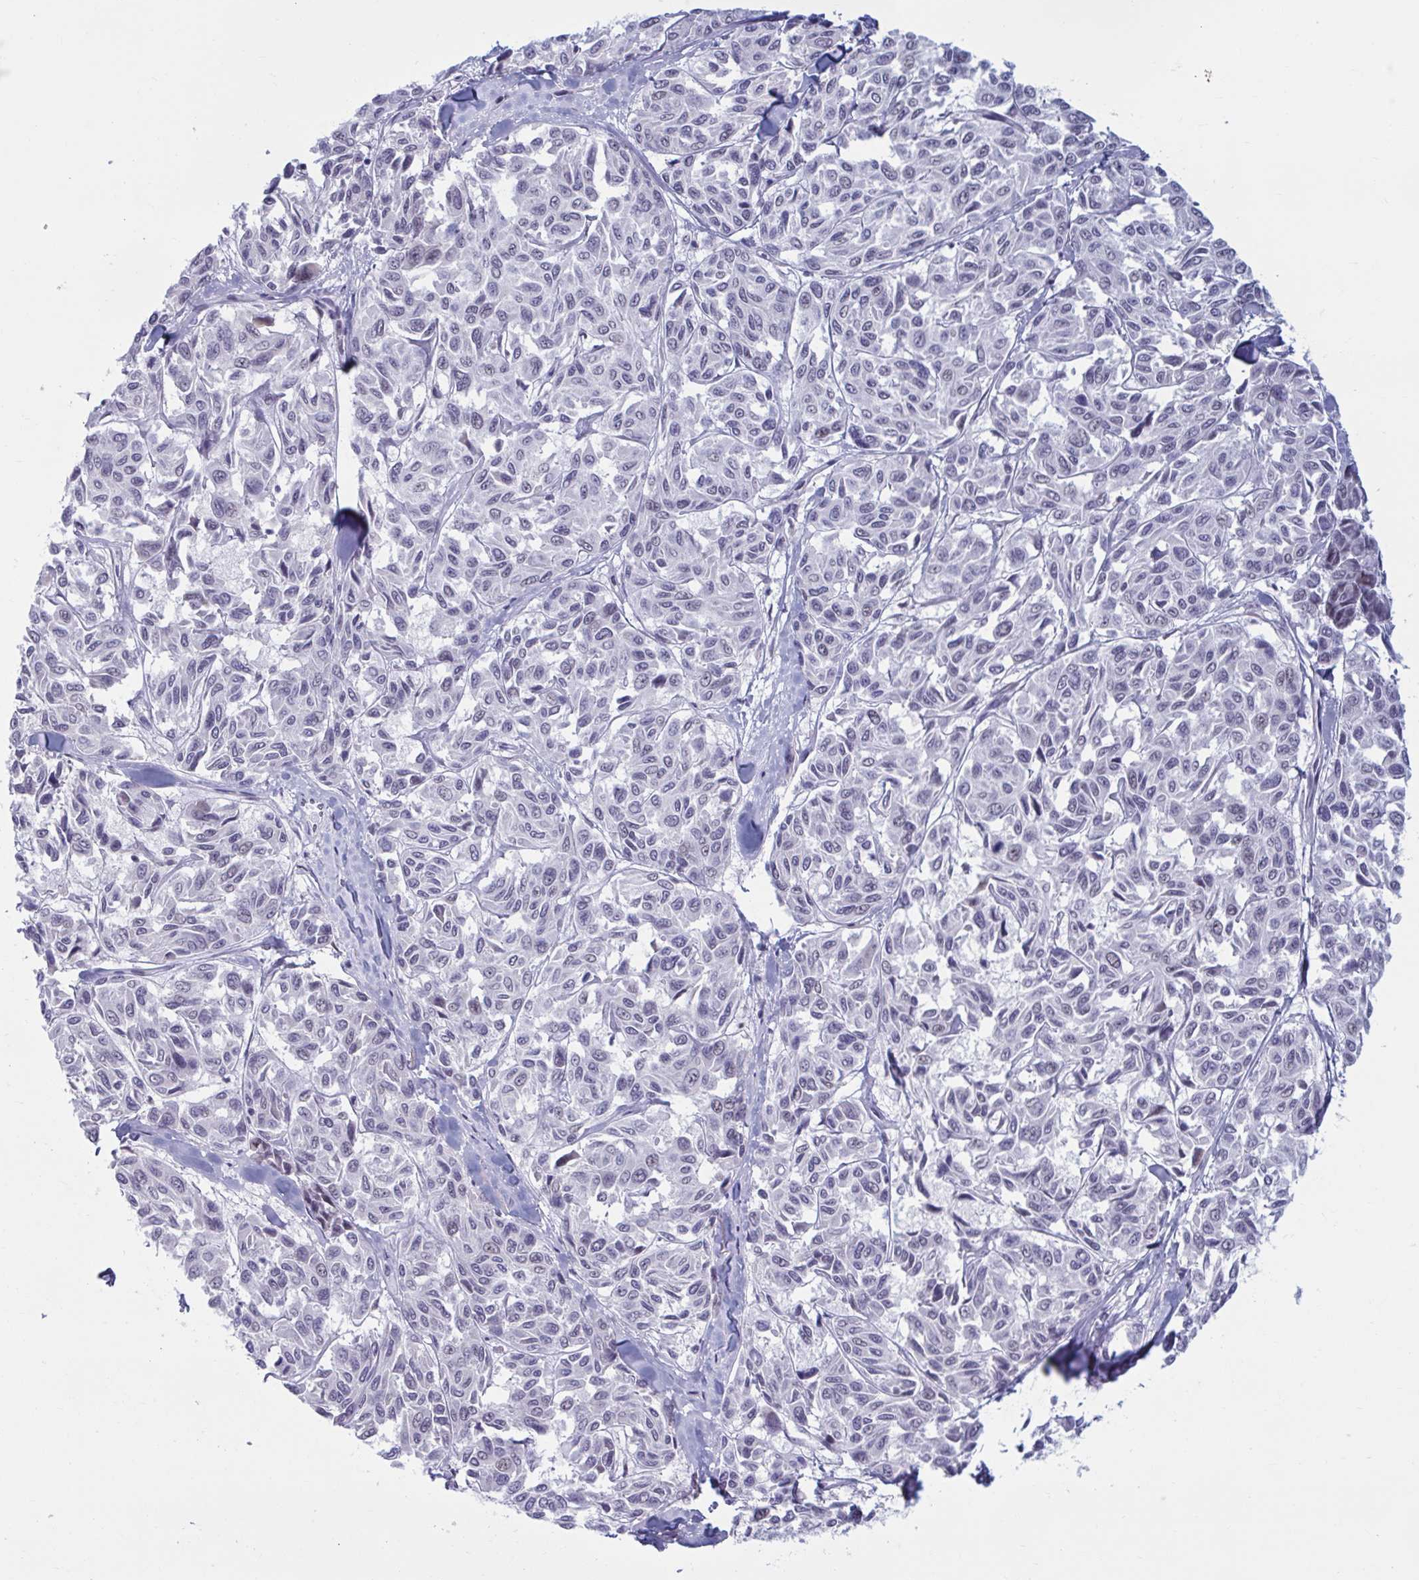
{"staining": {"intensity": "negative", "quantity": "none", "location": "none"}, "tissue": "melanoma", "cell_type": "Tumor cells", "image_type": "cancer", "snomed": [{"axis": "morphology", "description": "Malignant melanoma, NOS"}, {"axis": "topography", "description": "Skin"}], "caption": "The photomicrograph reveals no significant staining in tumor cells of melanoma.", "gene": "MSMB", "patient": {"sex": "female", "age": 66}}